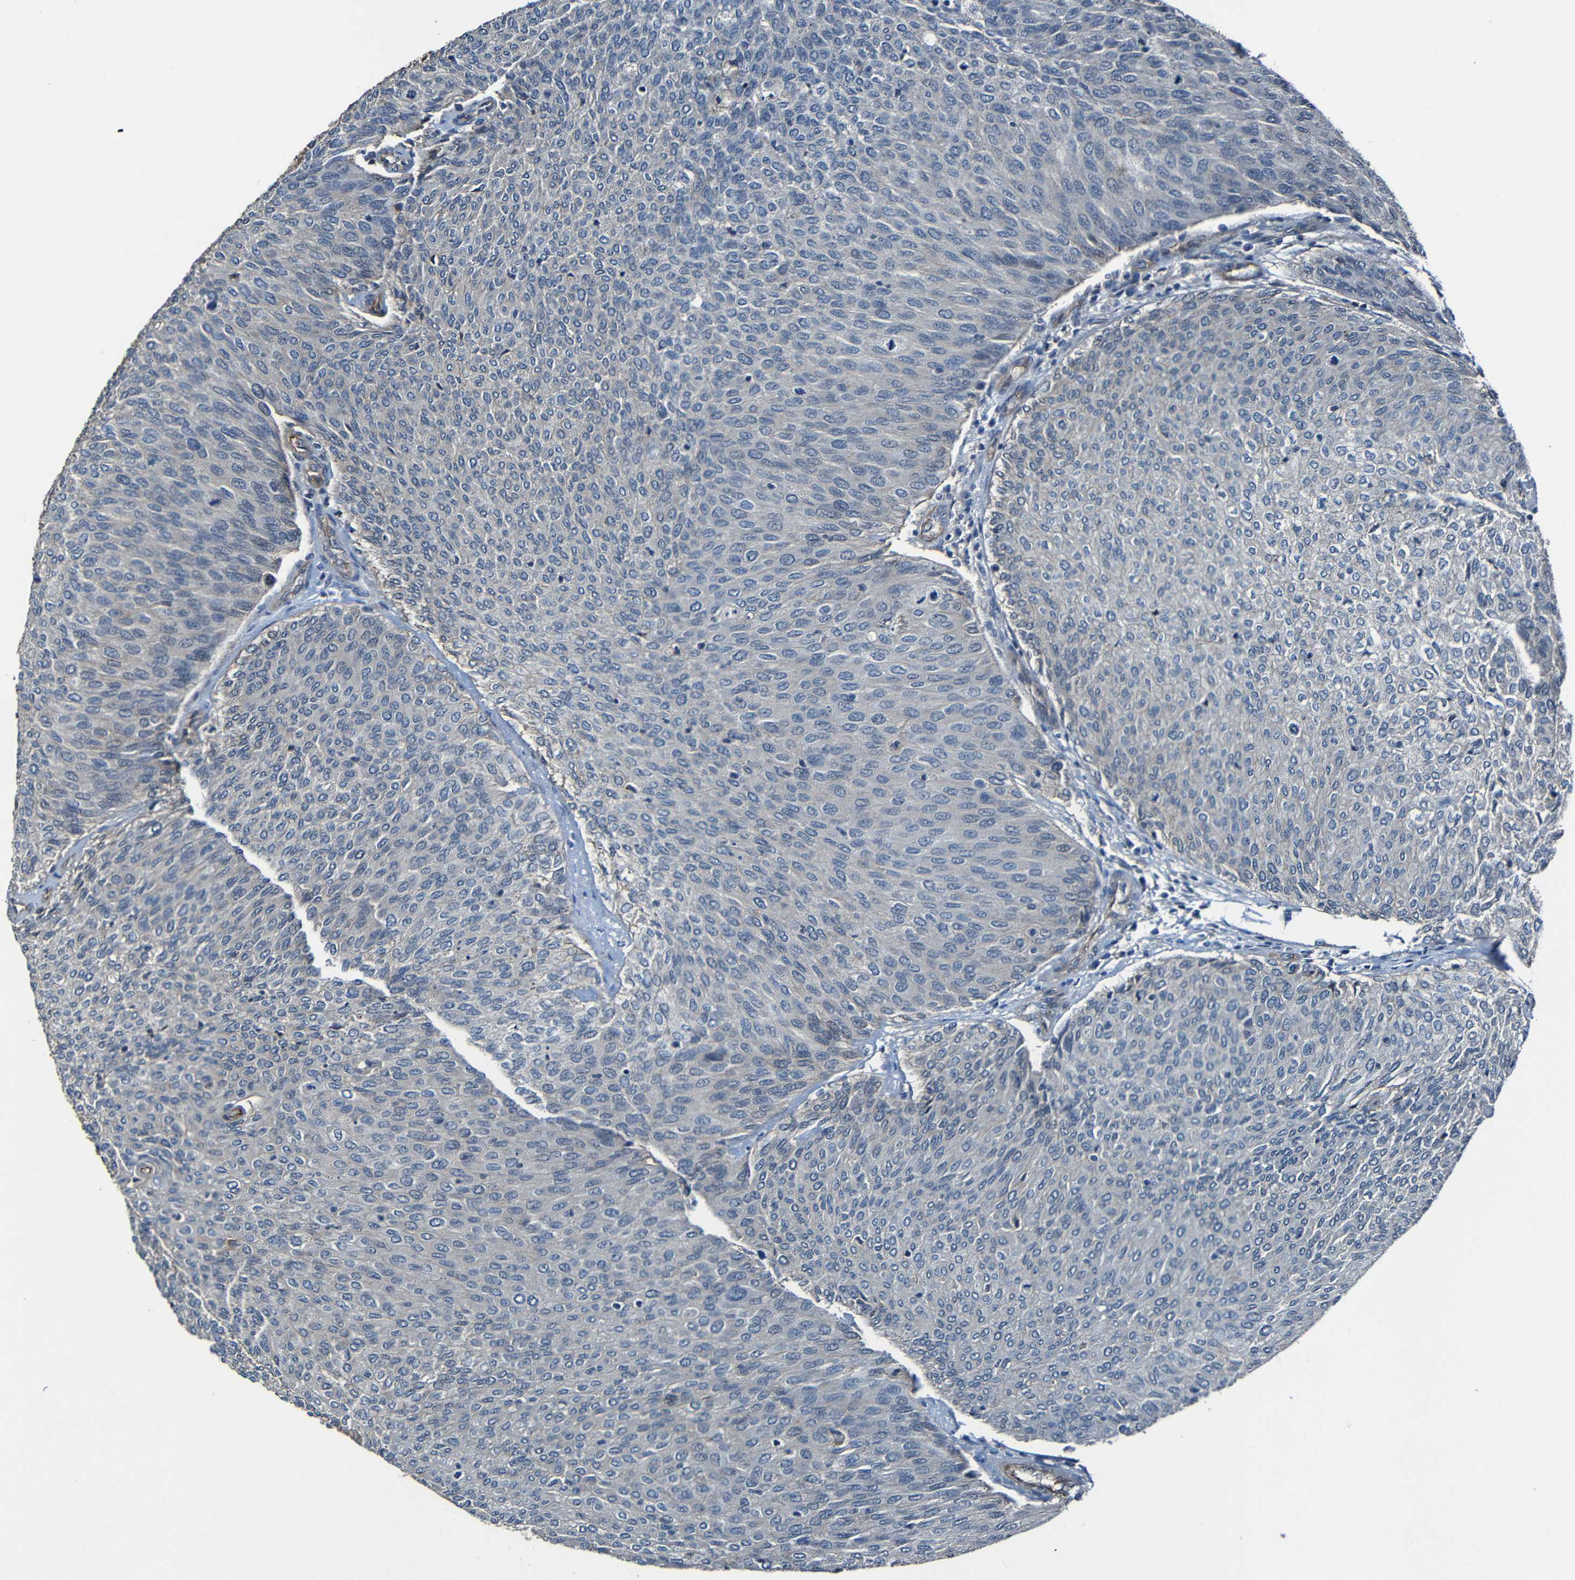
{"staining": {"intensity": "negative", "quantity": "none", "location": "none"}, "tissue": "urothelial cancer", "cell_type": "Tumor cells", "image_type": "cancer", "snomed": [{"axis": "morphology", "description": "Urothelial carcinoma, Low grade"}, {"axis": "topography", "description": "Urinary bladder"}], "caption": "IHC histopathology image of neoplastic tissue: human low-grade urothelial carcinoma stained with DAB exhibits no significant protein expression in tumor cells.", "gene": "LGR5", "patient": {"sex": "female", "age": 79}}